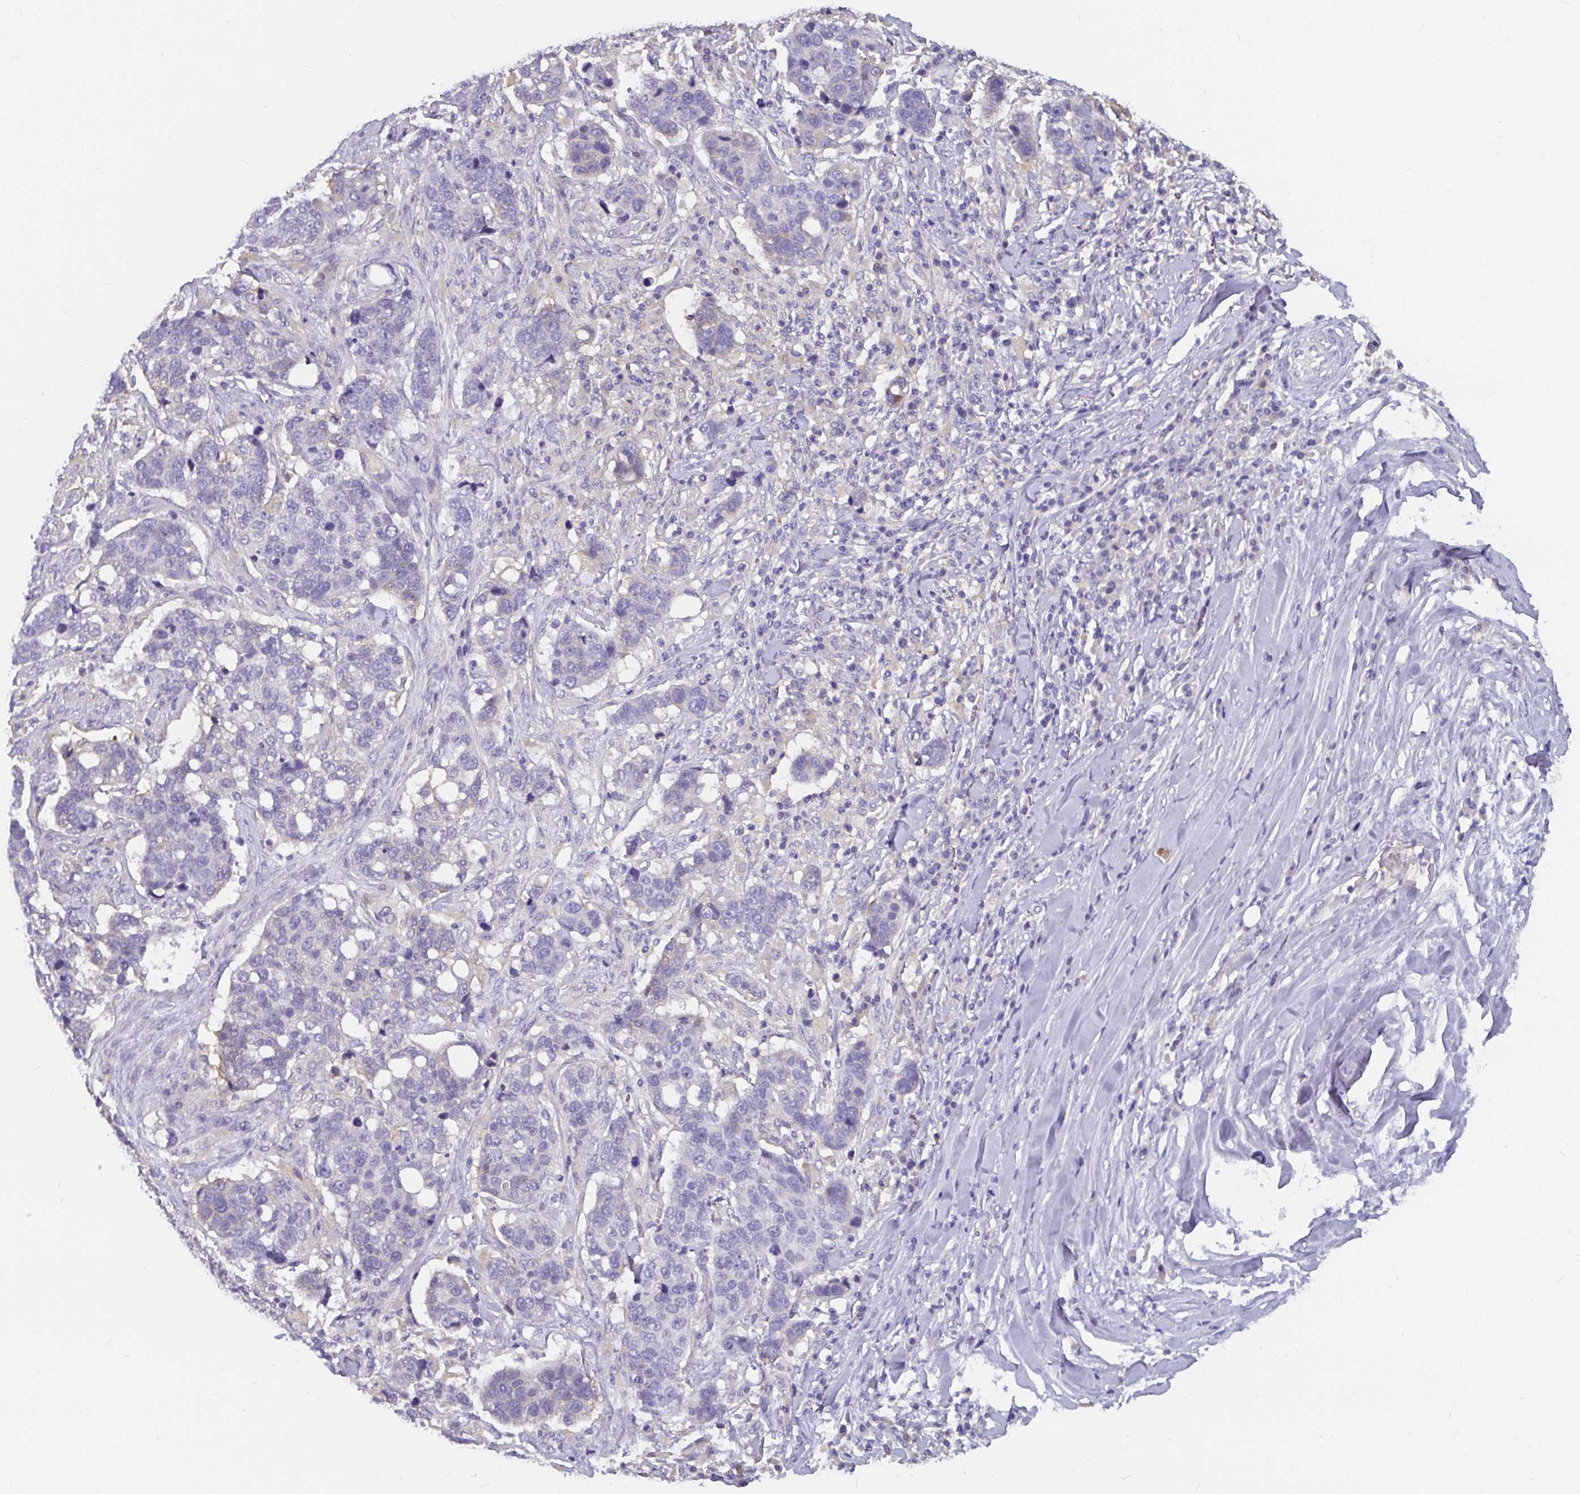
{"staining": {"intensity": "negative", "quantity": "none", "location": "none"}, "tissue": "lung cancer", "cell_type": "Tumor cells", "image_type": "cancer", "snomed": [{"axis": "morphology", "description": "Squamous cell carcinoma, NOS"}, {"axis": "topography", "description": "Lymph node"}, {"axis": "topography", "description": "Lung"}], "caption": "IHC photomicrograph of lung cancer (squamous cell carcinoma) stained for a protein (brown), which reveals no positivity in tumor cells.", "gene": "ADAMTS6", "patient": {"sex": "male", "age": 61}}